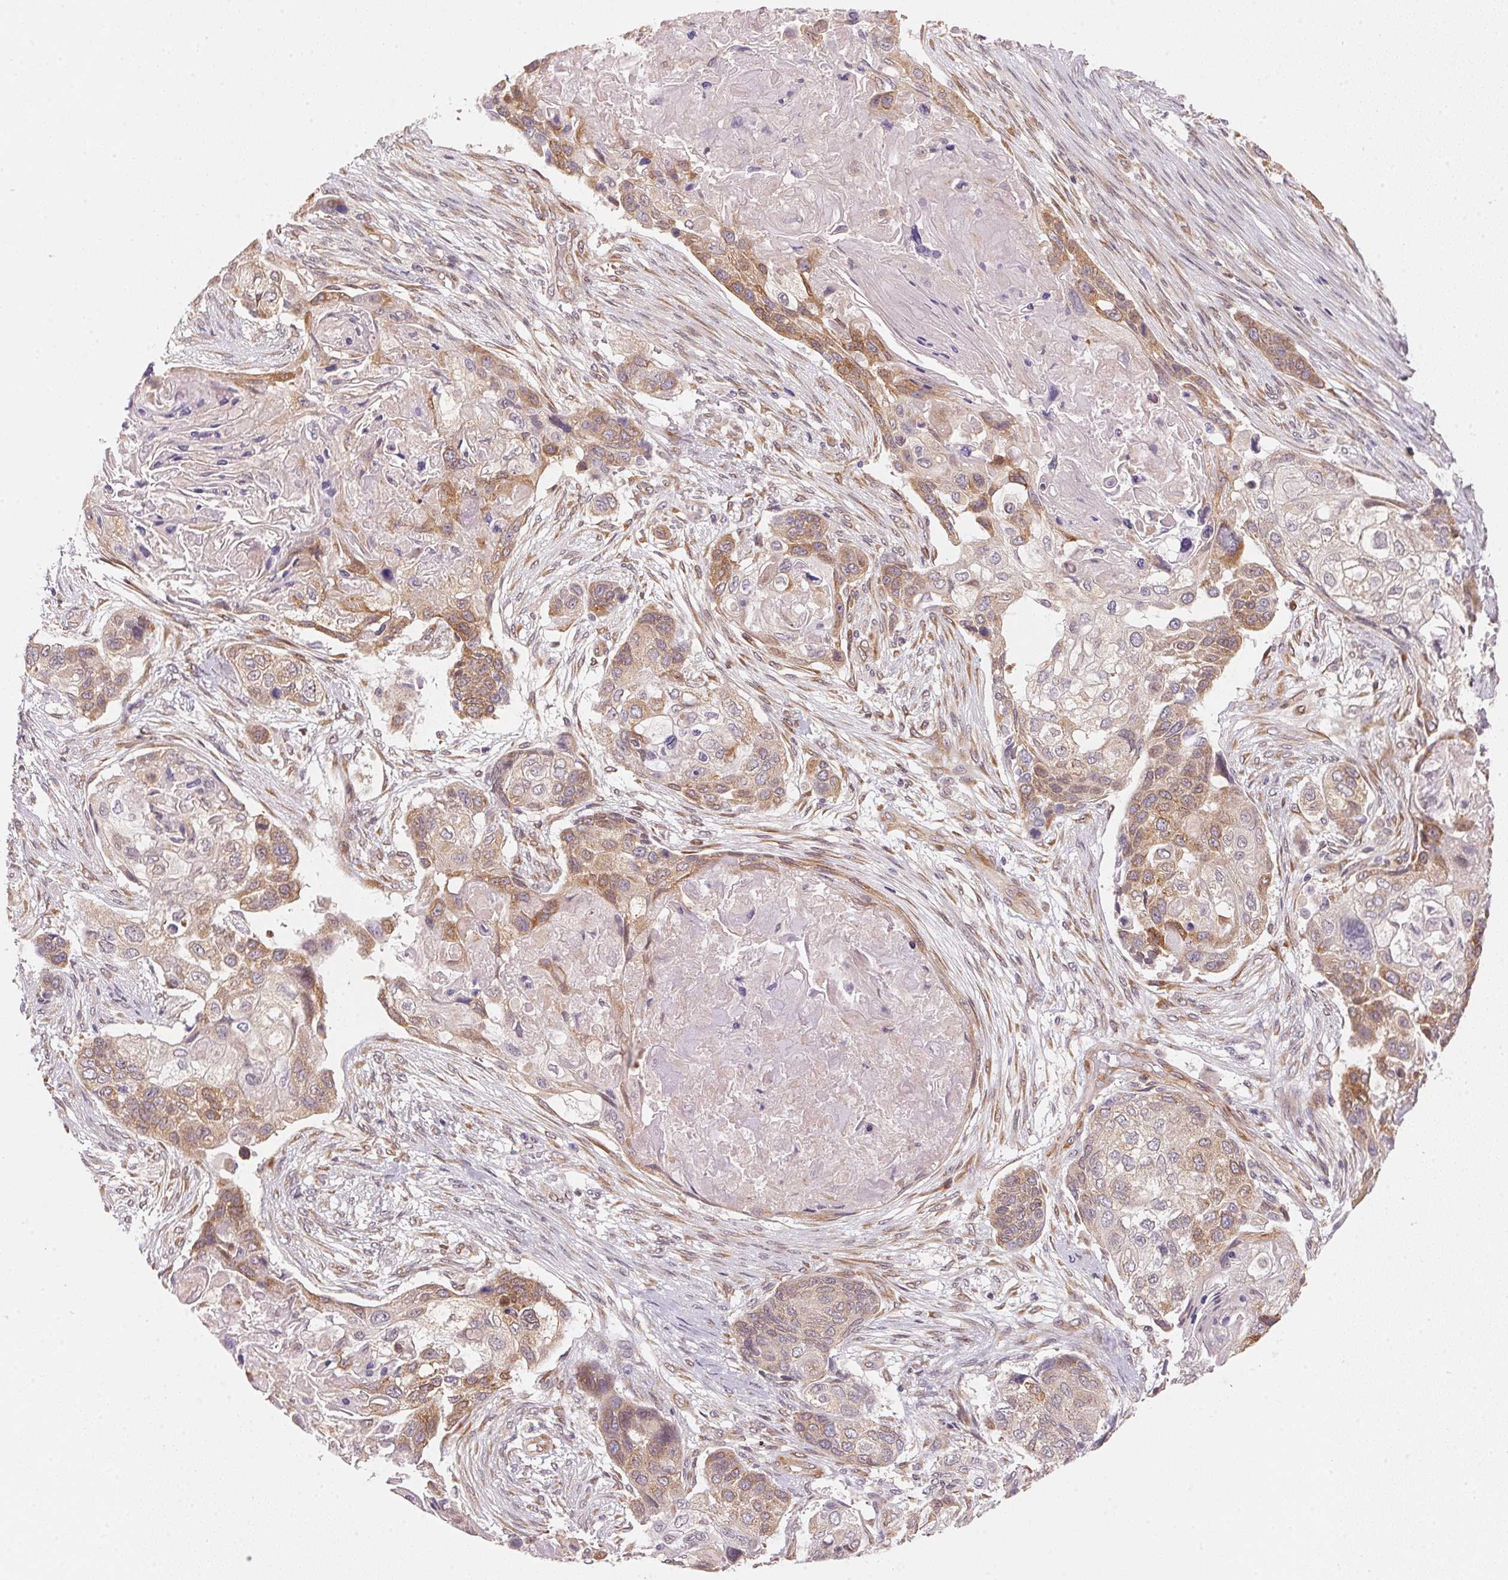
{"staining": {"intensity": "moderate", "quantity": "25%-75%", "location": "cytoplasmic/membranous"}, "tissue": "lung cancer", "cell_type": "Tumor cells", "image_type": "cancer", "snomed": [{"axis": "morphology", "description": "Squamous cell carcinoma, NOS"}, {"axis": "topography", "description": "Lung"}], "caption": "Lung squamous cell carcinoma stained with a protein marker displays moderate staining in tumor cells.", "gene": "EI24", "patient": {"sex": "male", "age": 69}}